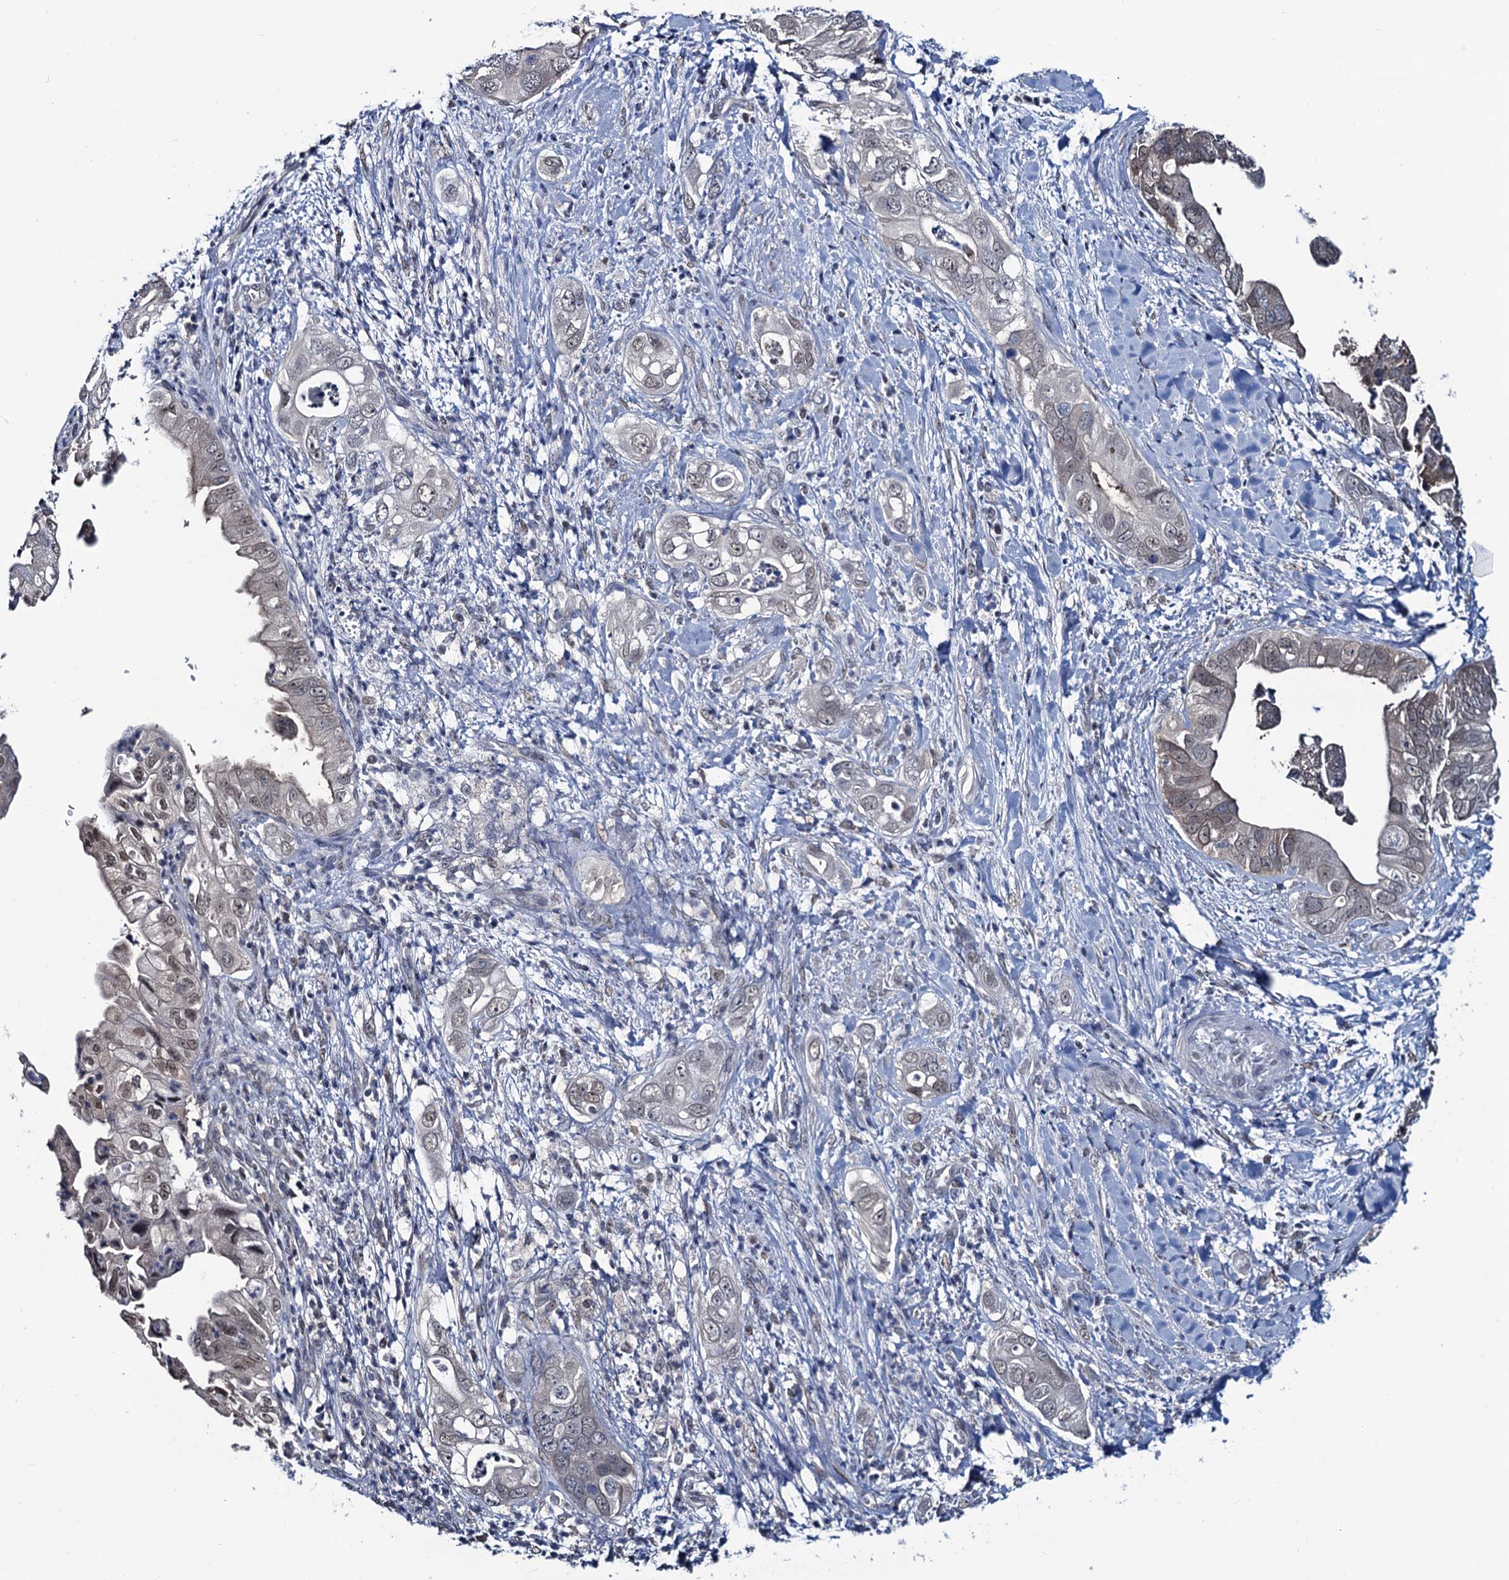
{"staining": {"intensity": "weak", "quantity": "<25%", "location": "nuclear"}, "tissue": "pancreatic cancer", "cell_type": "Tumor cells", "image_type": "cancer", "snomed": [{"axis": "morphology", "description": "Adenocarcinoma, NOS"}, {"axis": "topography", "description": "Pancreas"}], "caption": "Pancreatic cancer (adenocarcinoma) was stained to show a protein in brown. There is no significant expression in tumor cells.", "gene": "RTKN2", "patient": {"sex": "female", "age": 78}}